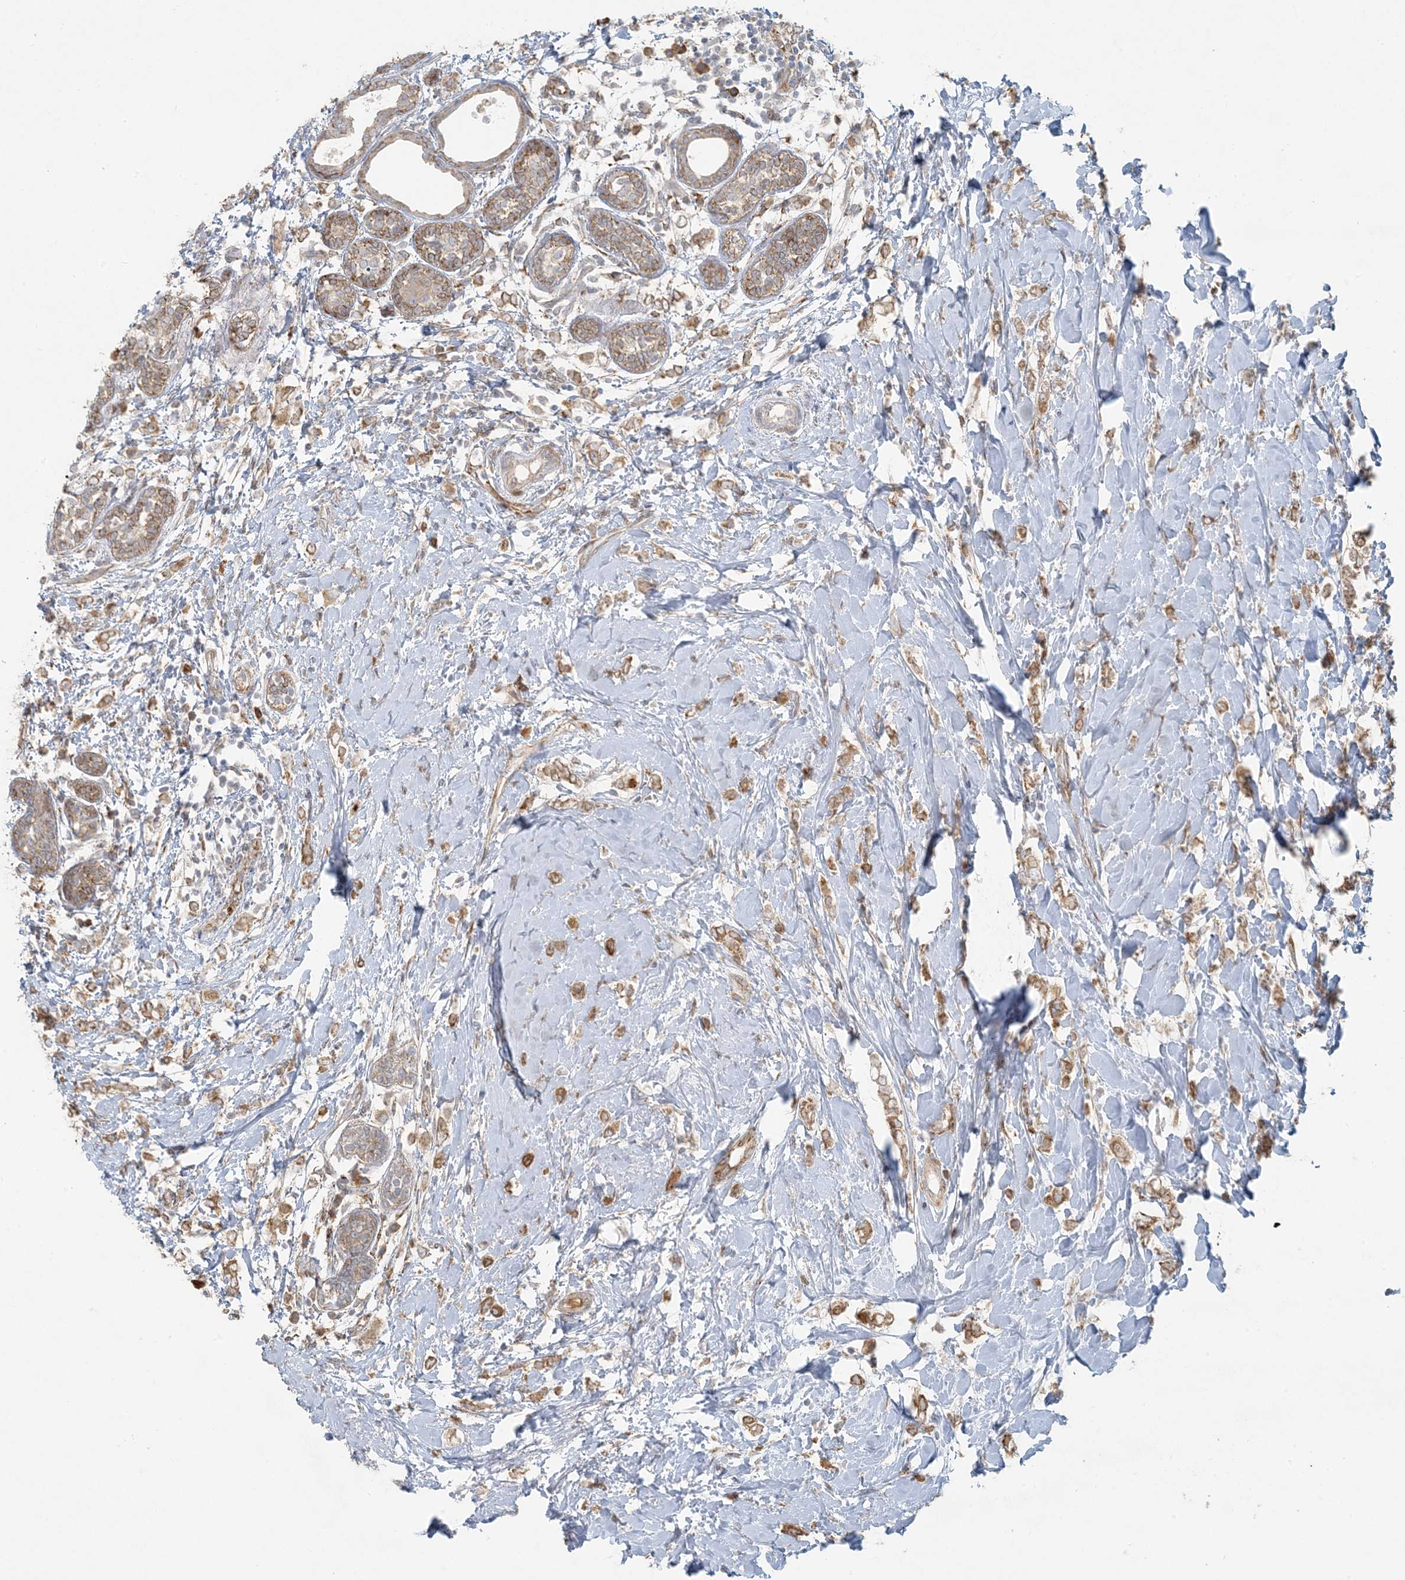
{"staining": {"intensity": "weak", "quantity": ">75%", "location": "cytoplasmic/membranous"}, "tissue": "breast cancer", "cell_type": "Tumor cells", "image_type": "cancer", "snomed": [{"axis": "morphology", "description": "Normal tissue, NOS"}, {"axis": "morphology", "description": "Lobular carcinoma"}, {"axis": "topography", "description": "Breast"}], "caption": "There is low levels of weak cytoplasmic/membranous positivity in tumor cells of breast cancer, as demonstrated by immunohistochemical staining (brown color).", "gene": "HACL1", "patient": {"sex": "female", "age": 47}}